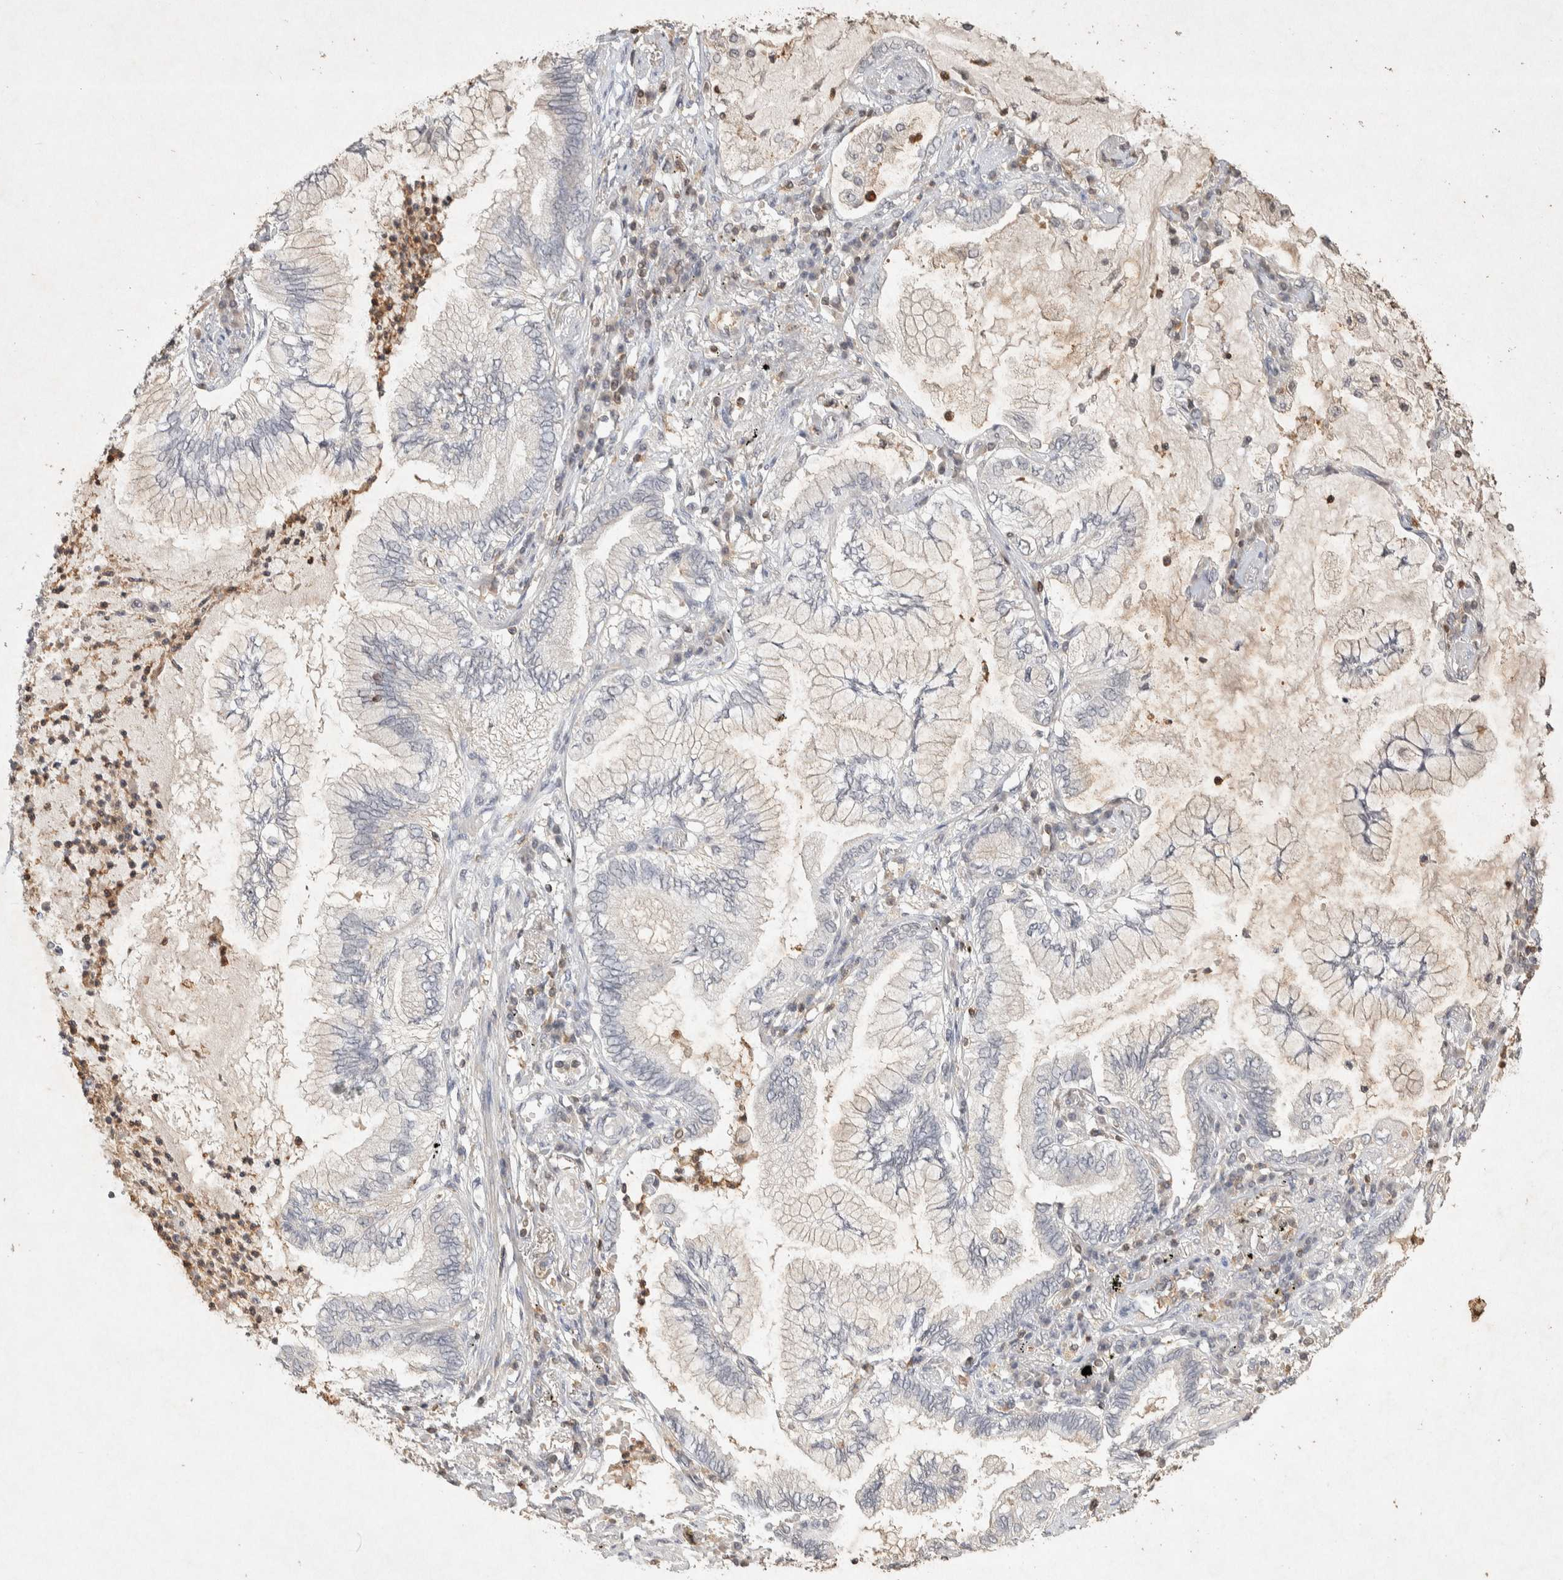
{"staining": {"intensity": "negative", "quantity": "none", "location": "none"}, "tissue": "lung cancer", "cell_type": "Tumor cells", "image_type": "cancer", "snomed": [{"axis": "morphology", "description": "Normal tissue, NOS"}, {"axis": "morphology", "description": "Adenocarcinoma, NOS"}, {"axis": "topography", "description": "Bronchus"}, {"axis": "topography", "description": "Lung"}], "caption": "High power microscopy image of an immunohistochemistry (IHC) histopathology image of lung adenocarcinoma, revealing no significant staining in tumor cells.", "gene": "RAC2", "patient": {"sex": "female", "age": 70}}